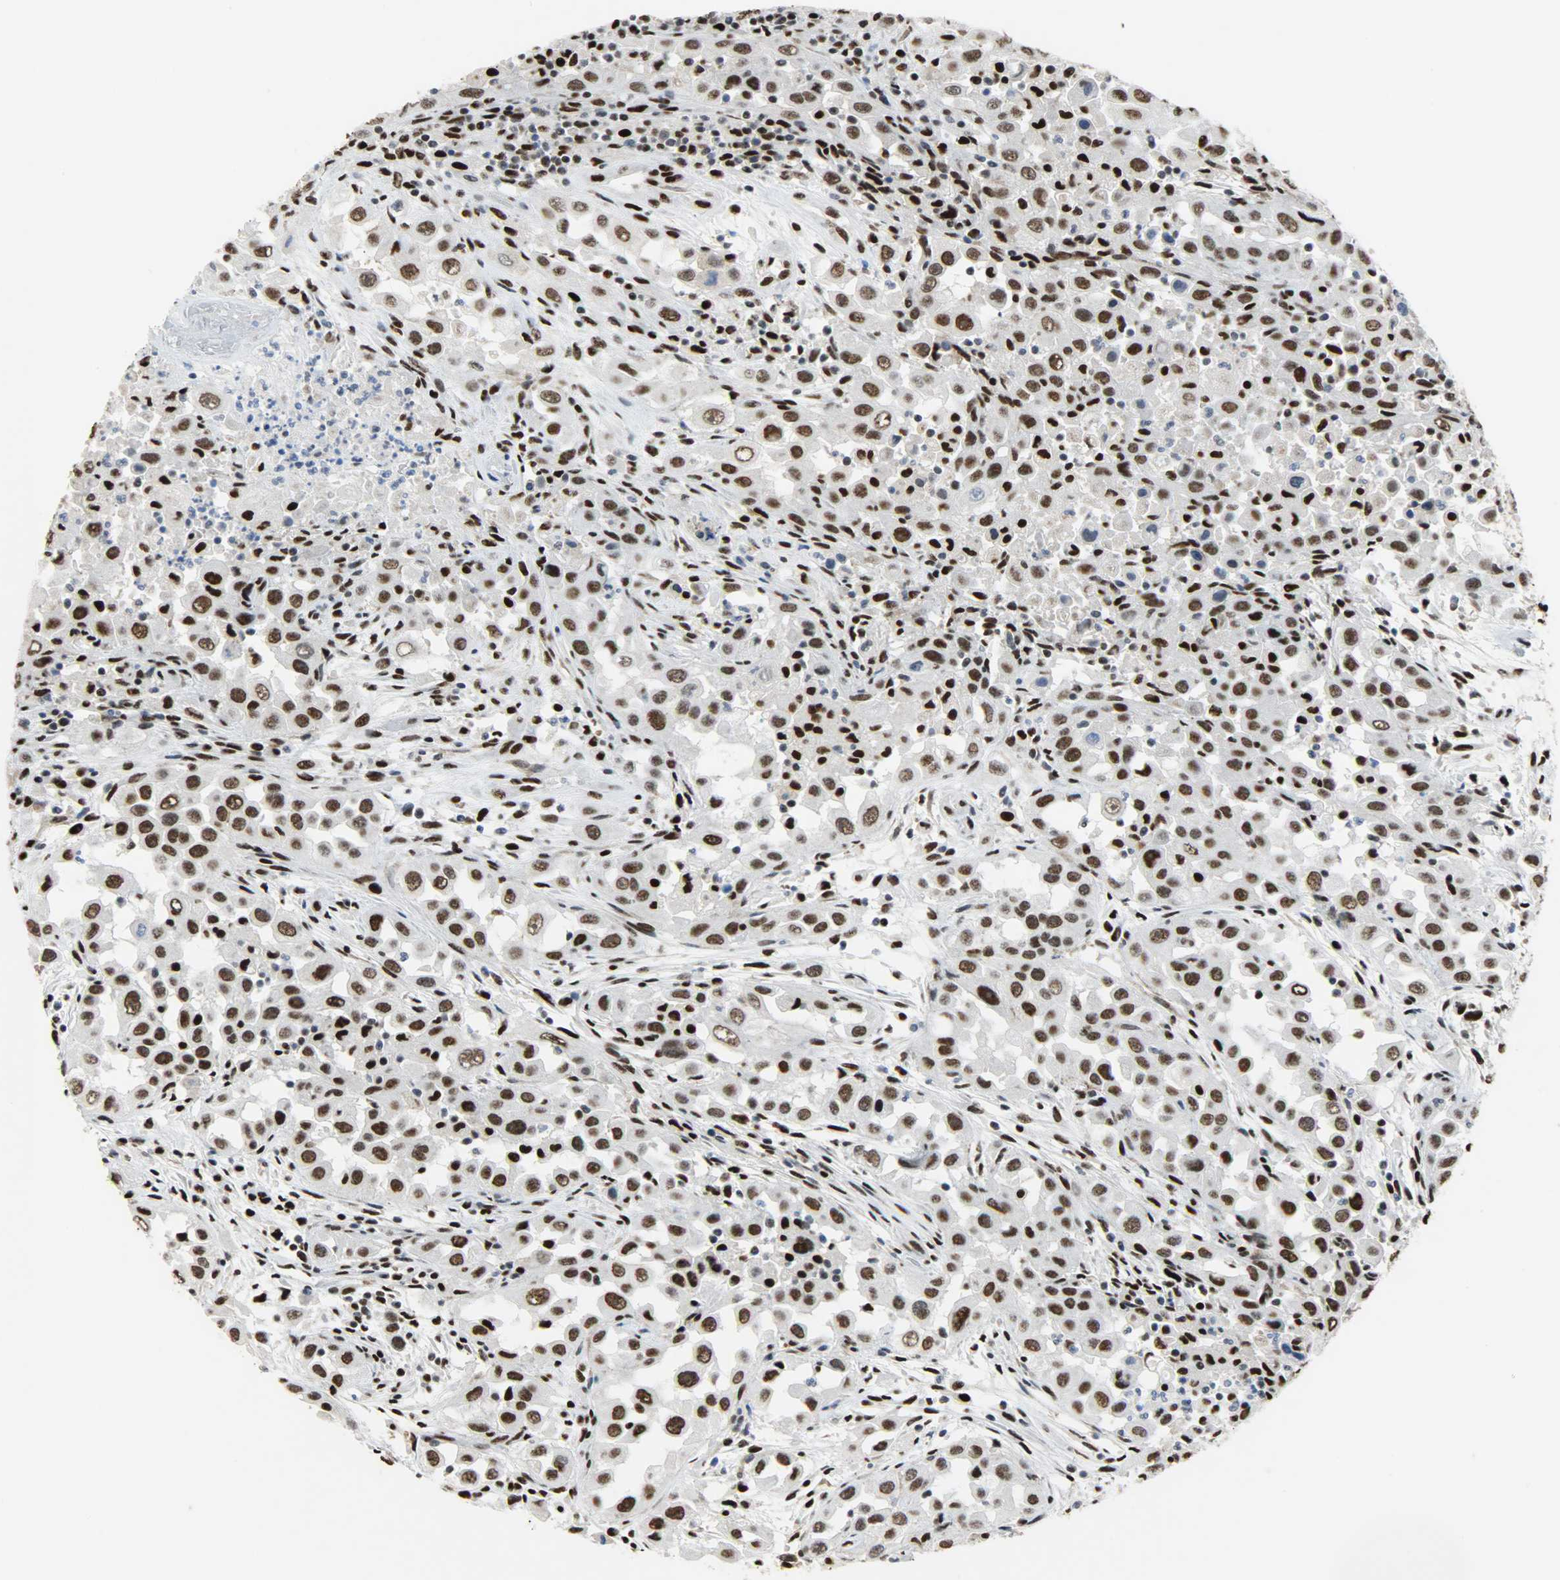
{"staining": {"intensity": "strong", "quantity": ">75%", "location": "nuclear"}, "tissue": "head and neck cancer", "cell_type": "Tumor cells", "image_type": "cancer", "snomed": [{"axis": "morphology", "description": "Carcinoma, NOS"}, {"axis": "topography", "description": "Head-Neck"}], "caption": "Protein analysis of head and neck carcinoma tissue demonstrates strong nuclear staining in about >75% of tumor cells. Using DAB (brown) and hematoxylin (blue) stains, captured at high magnification using brightfield microscopy.", "gene": "SSB", "patient": {"sex": "male", "age": 87}}